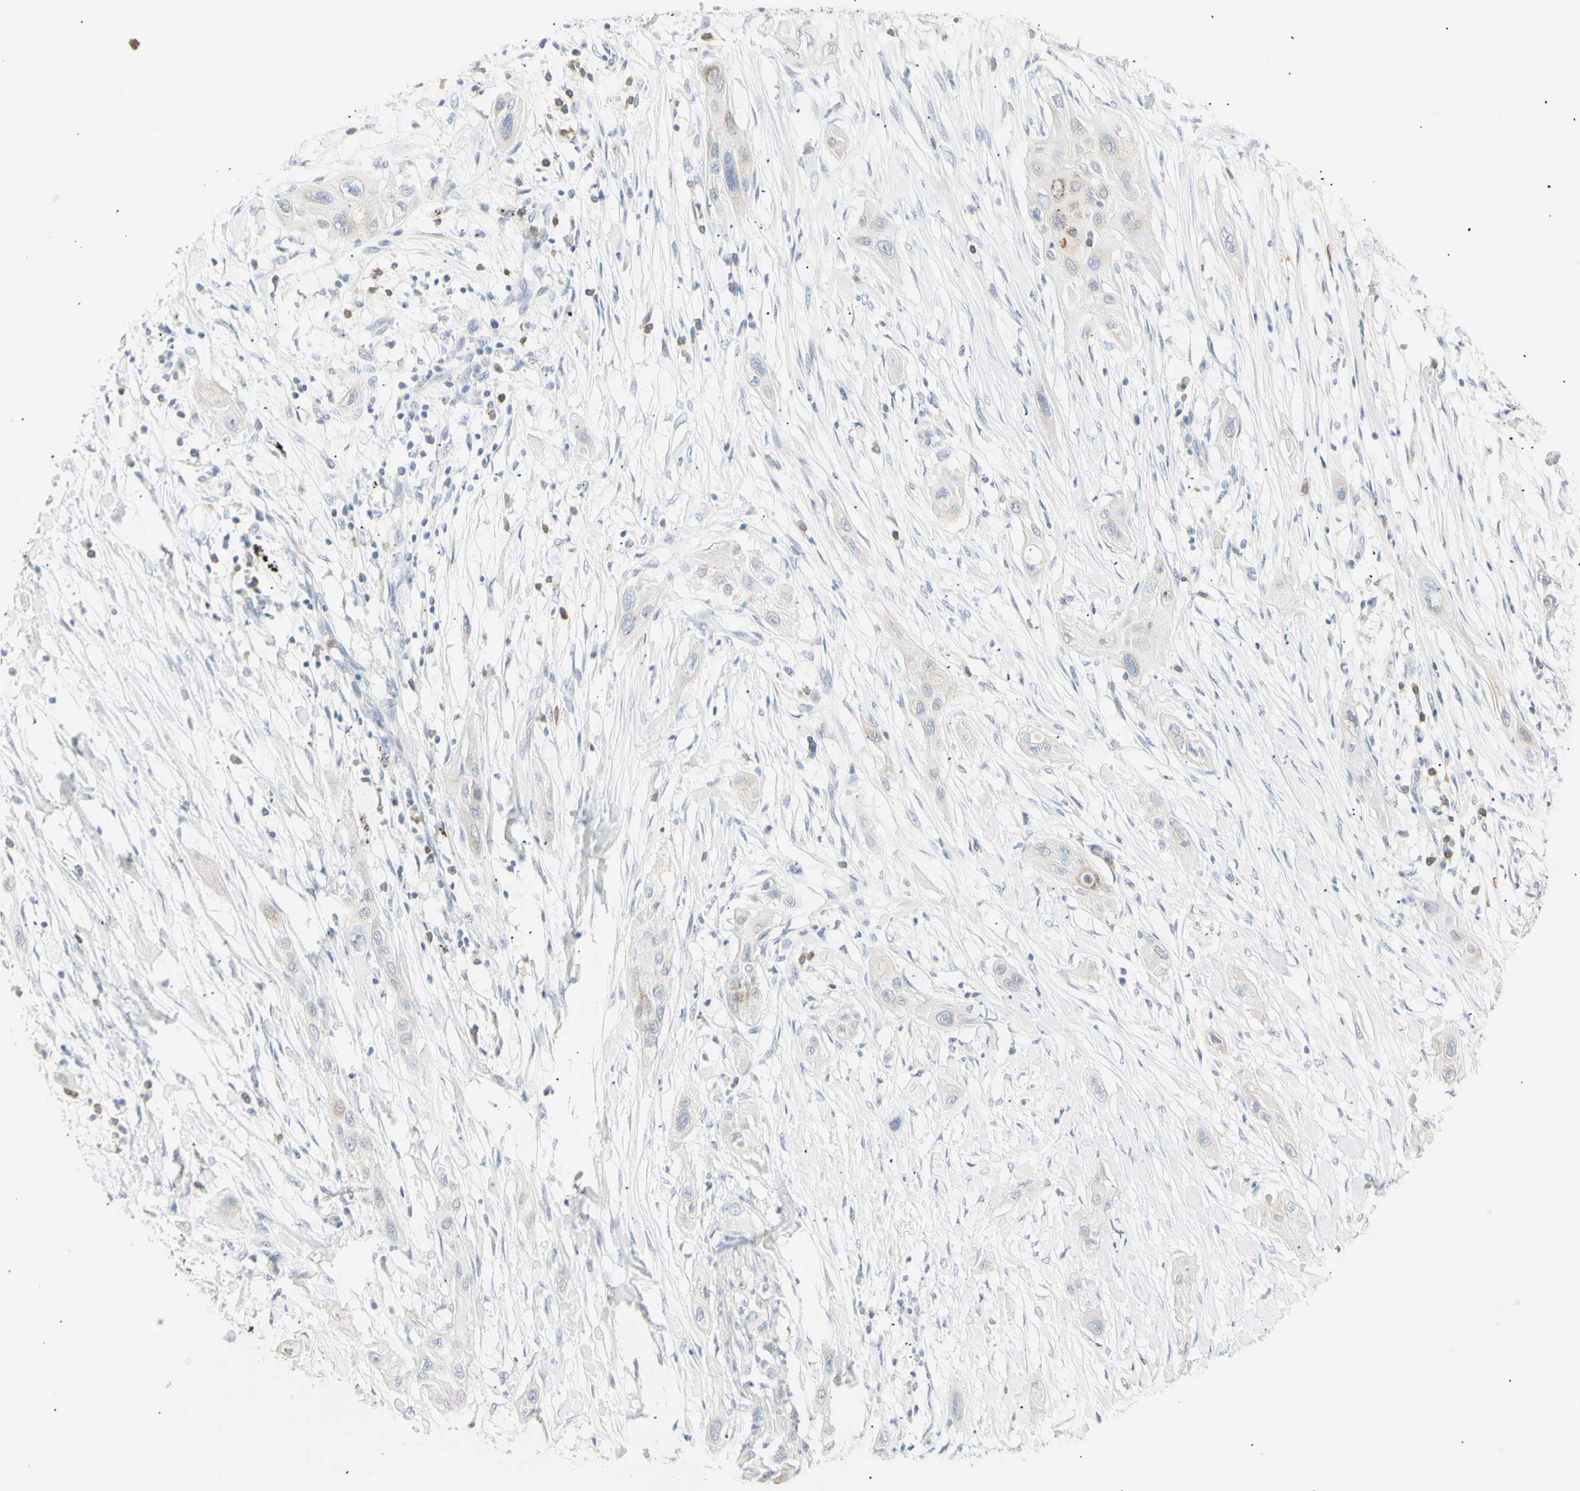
{"staining": {"intensity": "moderate", "quantity": "<25%", "location": "cytoplasmic/membranous"}, "tissue": "lung cancer", "cell_type": "Tumor cells", "image_type": "cancer", "snomed": [{"axis": "morphology", "description": "Squamous cell carcinoma, NOS"}, {"axis": "topography", "description": "Lung"}], "caption": "Lung cancer stained with a brown dye exhibits moderate cytoplasmic/membranous positive expression in approximately <25% of tumor cells.", "gene": "B4GALNT3", "patient": {"sex": "female", "age": 47}}